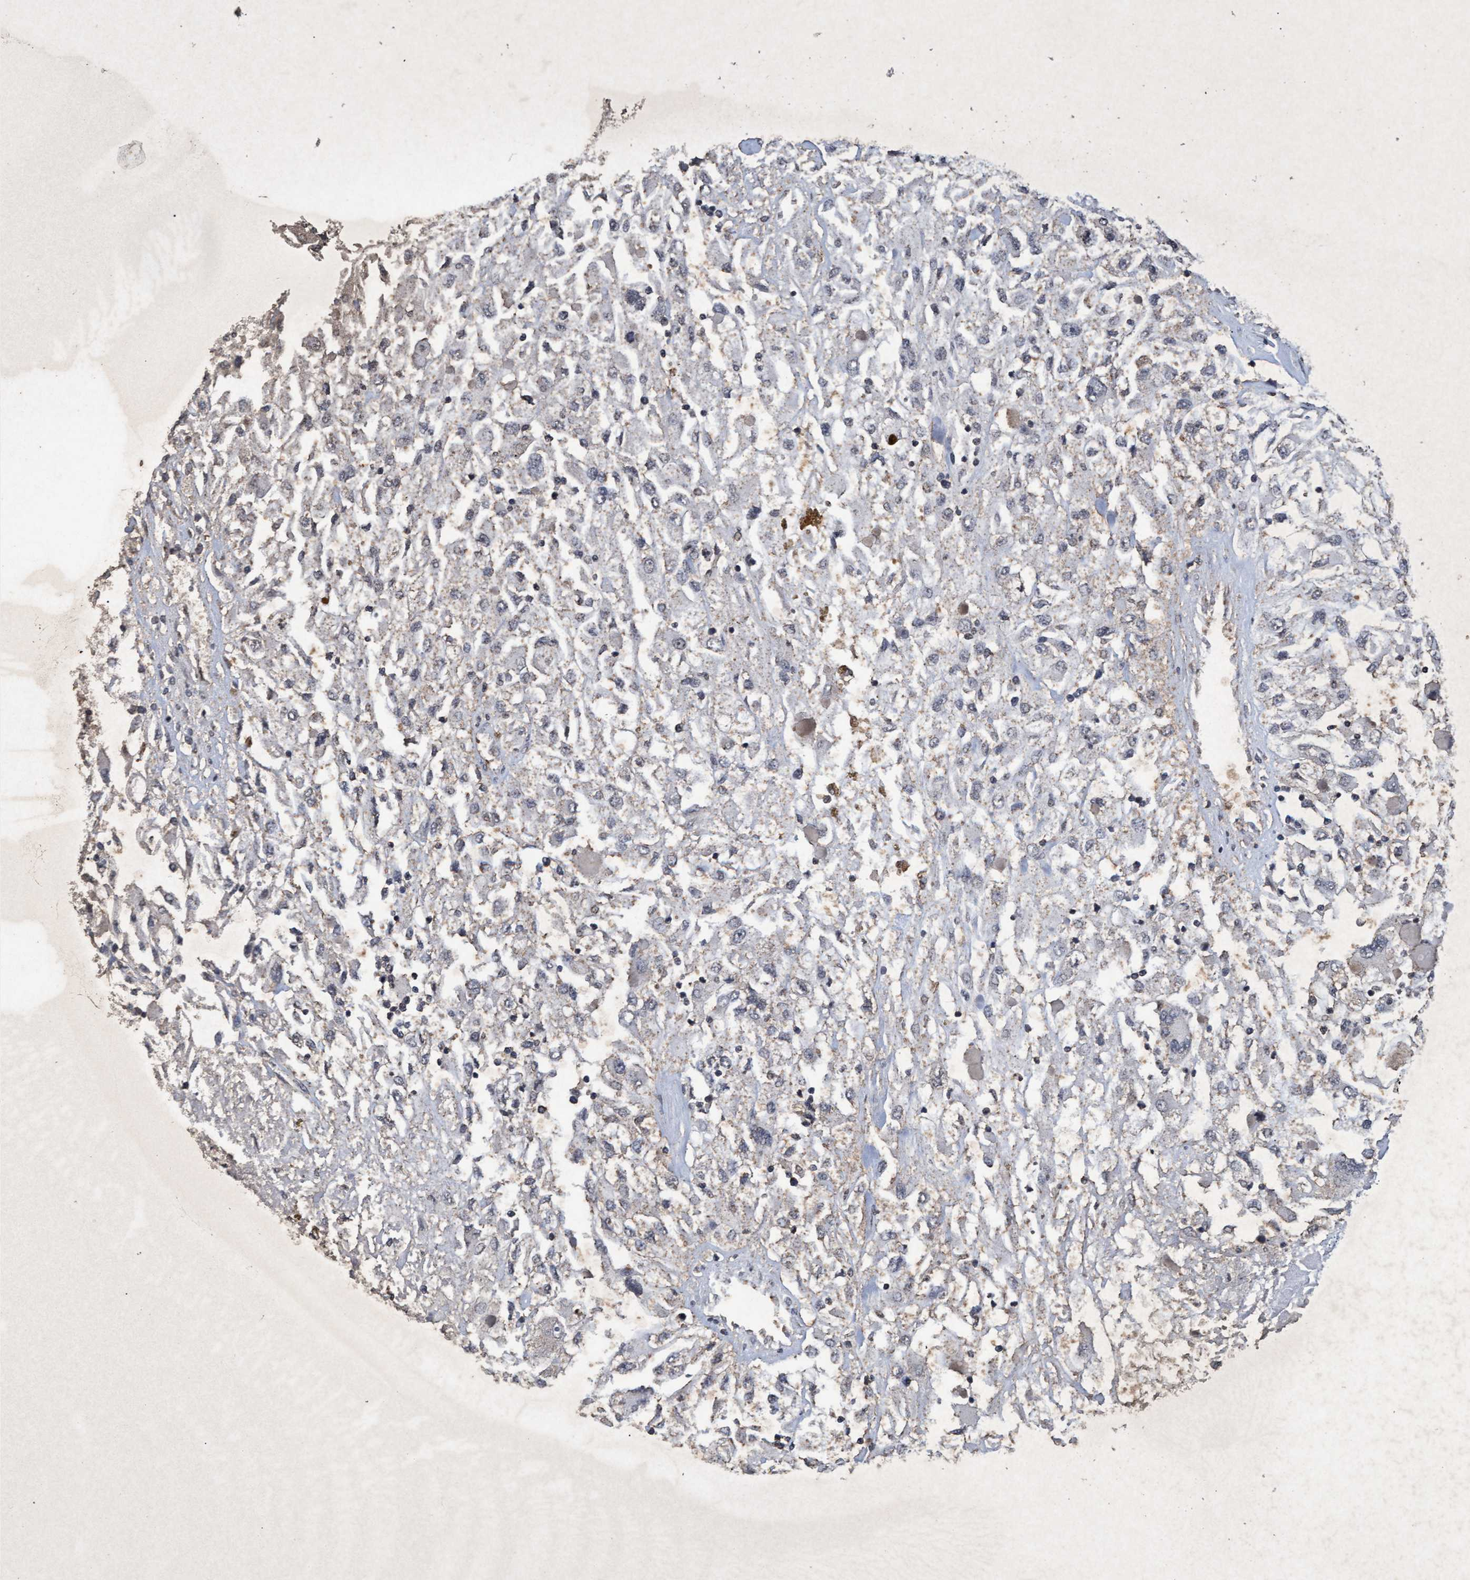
{"staining": {"intensity": "negative", "quantity": "none", "location": "none"}, "tissue": "renal cancer", "cell_type": "Tumor cells", "image_type": "cancer", "snomed": [{"axis": "morphology", "description": "Adenocarcinoma, NOS"}, {"axis": "topography", "description": "Kidney"}], "caption": "Immunohistochemical staining of adenocarcinoma (renal) exhibits no significant expression in tumor cells.", "gene": "GALC", "patient": {"sex": "female", "age": 52}}